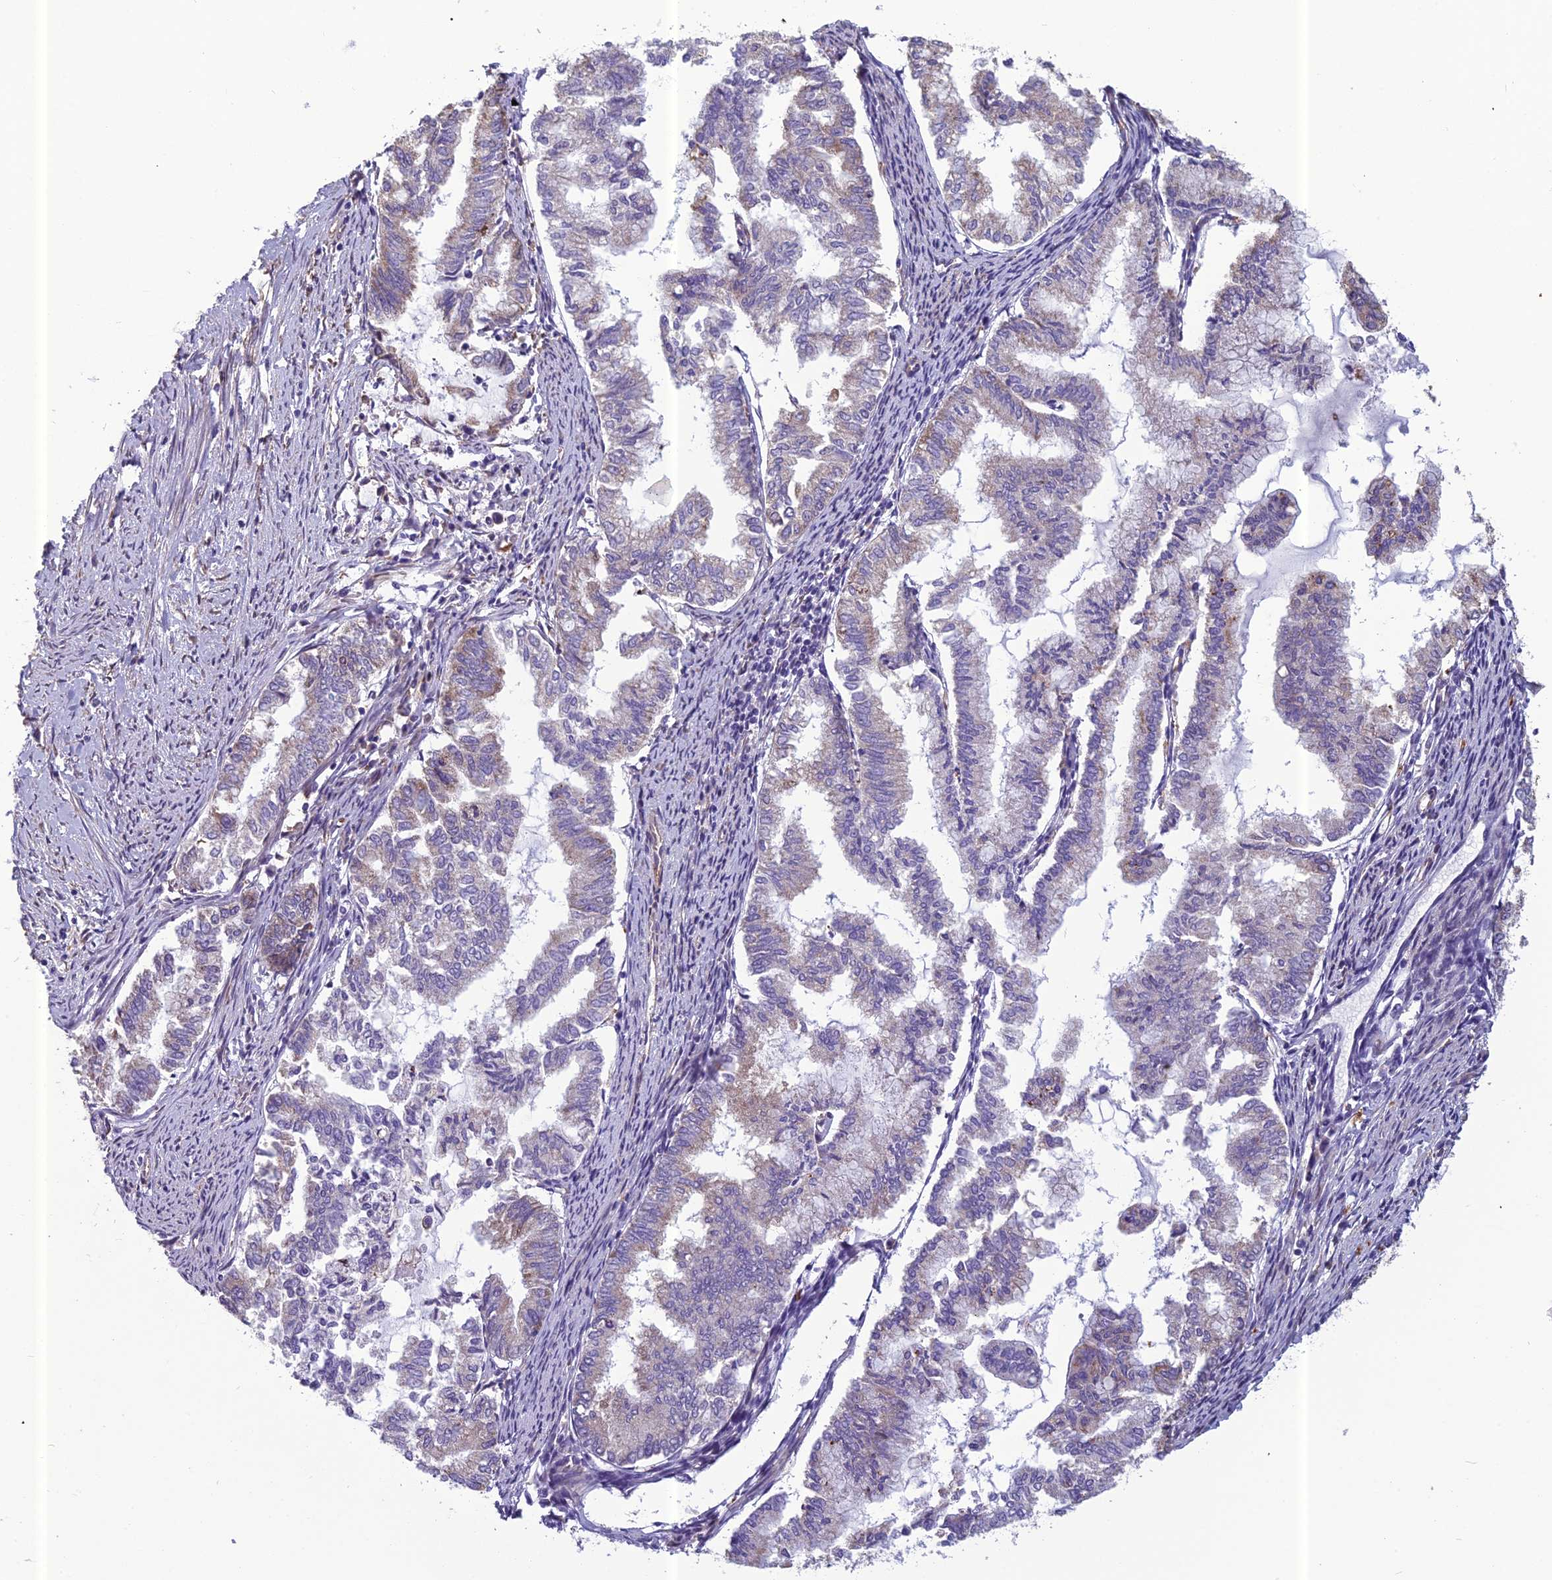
{"staining": {"intensity": "weak", "quantity": "<25%", "location": "cytoplasmic/membranous"}, "tissue": "endometrial cancer", "cell_type": "Tumor cells", "image_type": "cancer", "snomed": [{"axis": "morphology", "description": "Adenocarcinoma, NOS"}, {"axis": "topography", "description": "Endometrium"}], "caption": "IHC photomicrograph of neoplastic tissue: endometrial adenocarcinoma stained with DAB (3,3'-diaminobenzidine) shows no significant protein expression in tumor cells.", "gene": "SPDL1", "patient": {"sex": "female", "age": 79}}